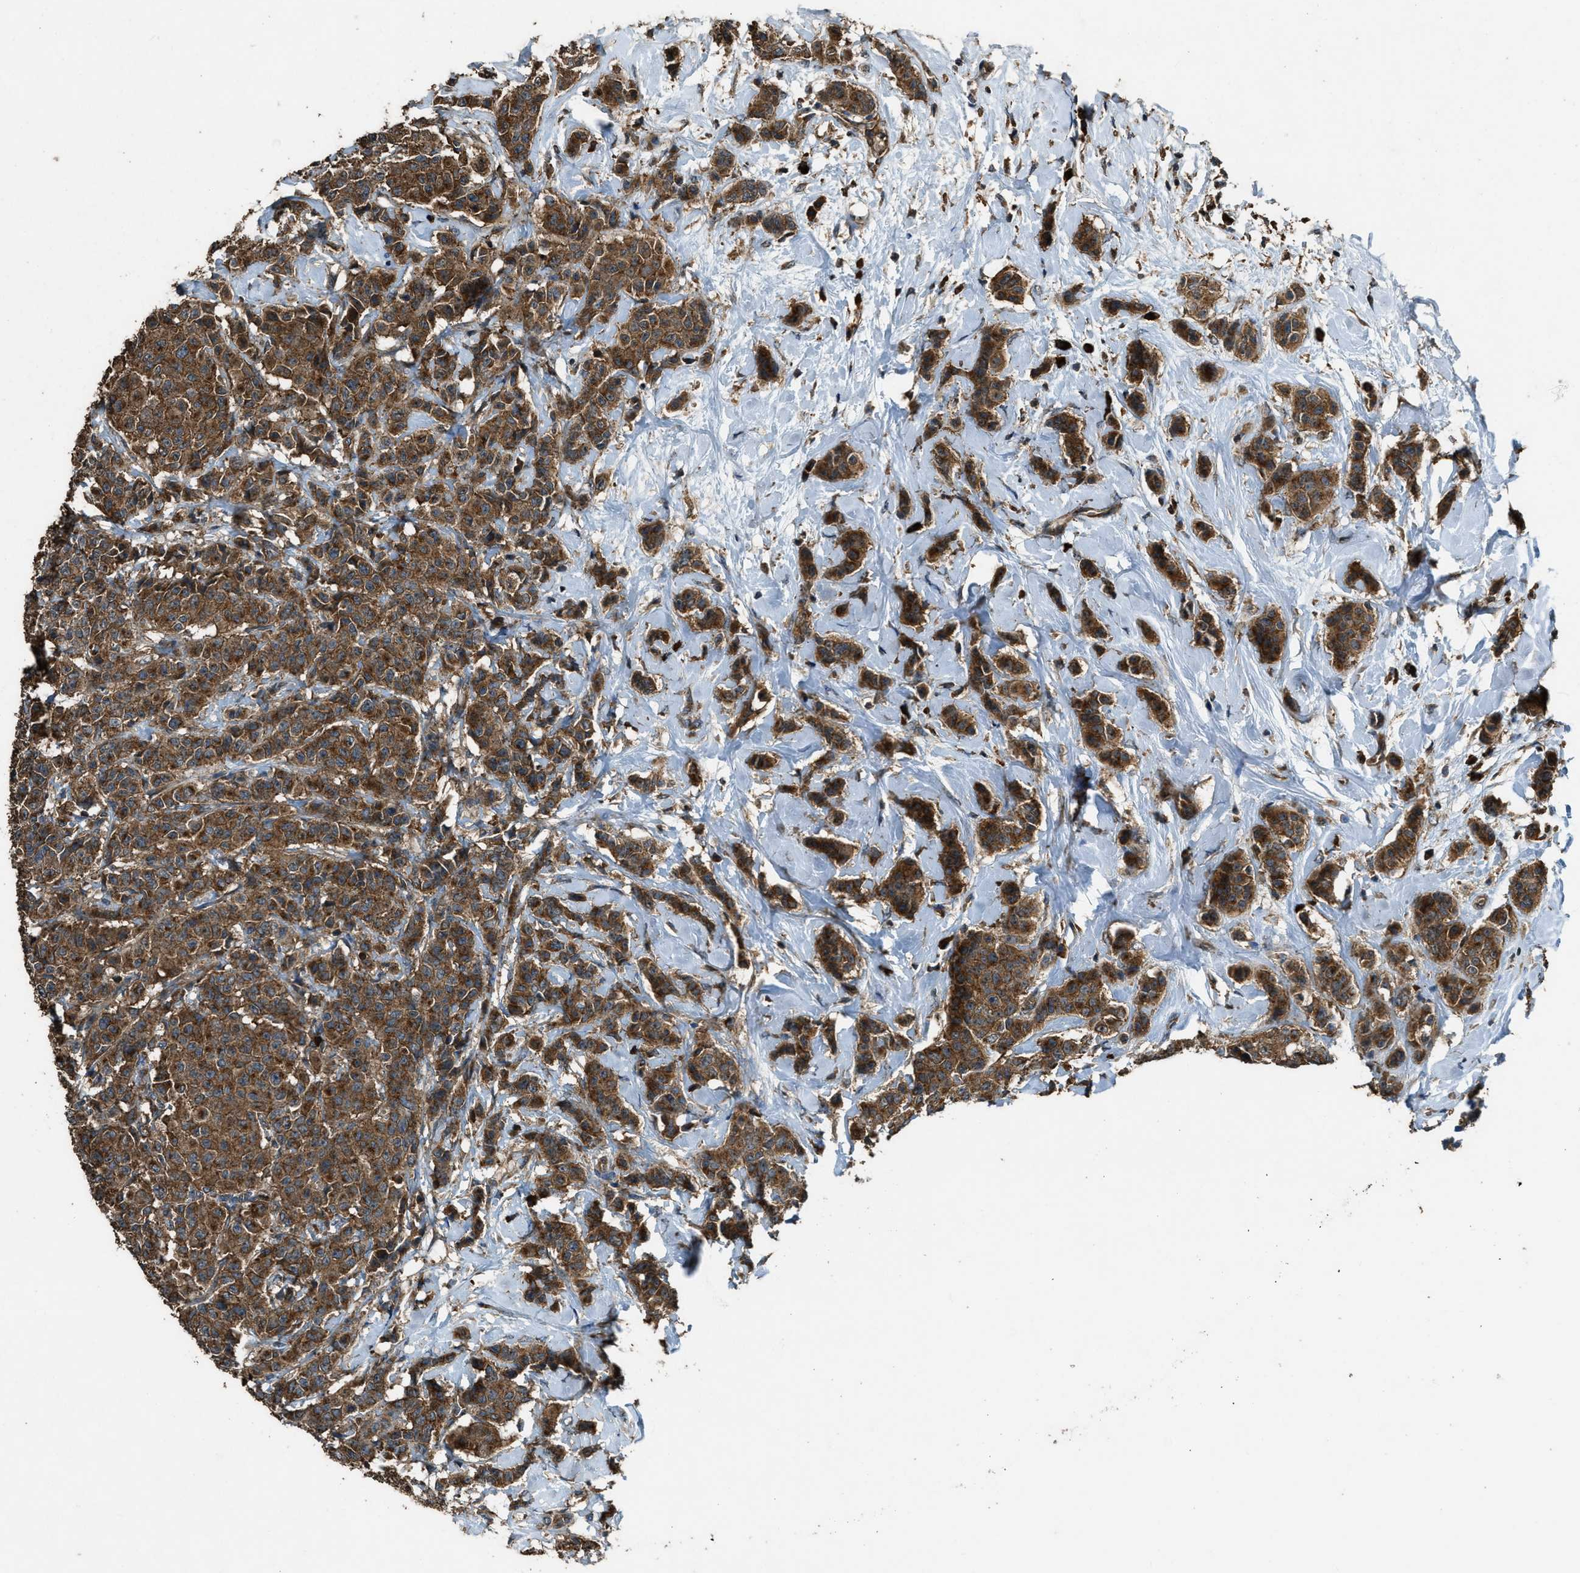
{"staining": {"intensity": "strong", "quantity": ">75%", "location": "cytoplasmic/membranous"}, "tissue": "breast cancer", "cell_type": "Tumor cells", "image_type": "cancer", "snomed": [{"axis": "morphology", "description": "Normal tissue, NOS"}, {"axis": "morphology", "description": "Duct carcinoma"}, {"axis": "topography", "description": "Breast"}], "caption": "Strong cytoplasmic/membranous expression for a protein is appreciated in about >75% of tumor cells of breast cancer using immunohistochemistry.", "gene": "MAP3K8", "patient": {"sex": "female", "age": 40}}